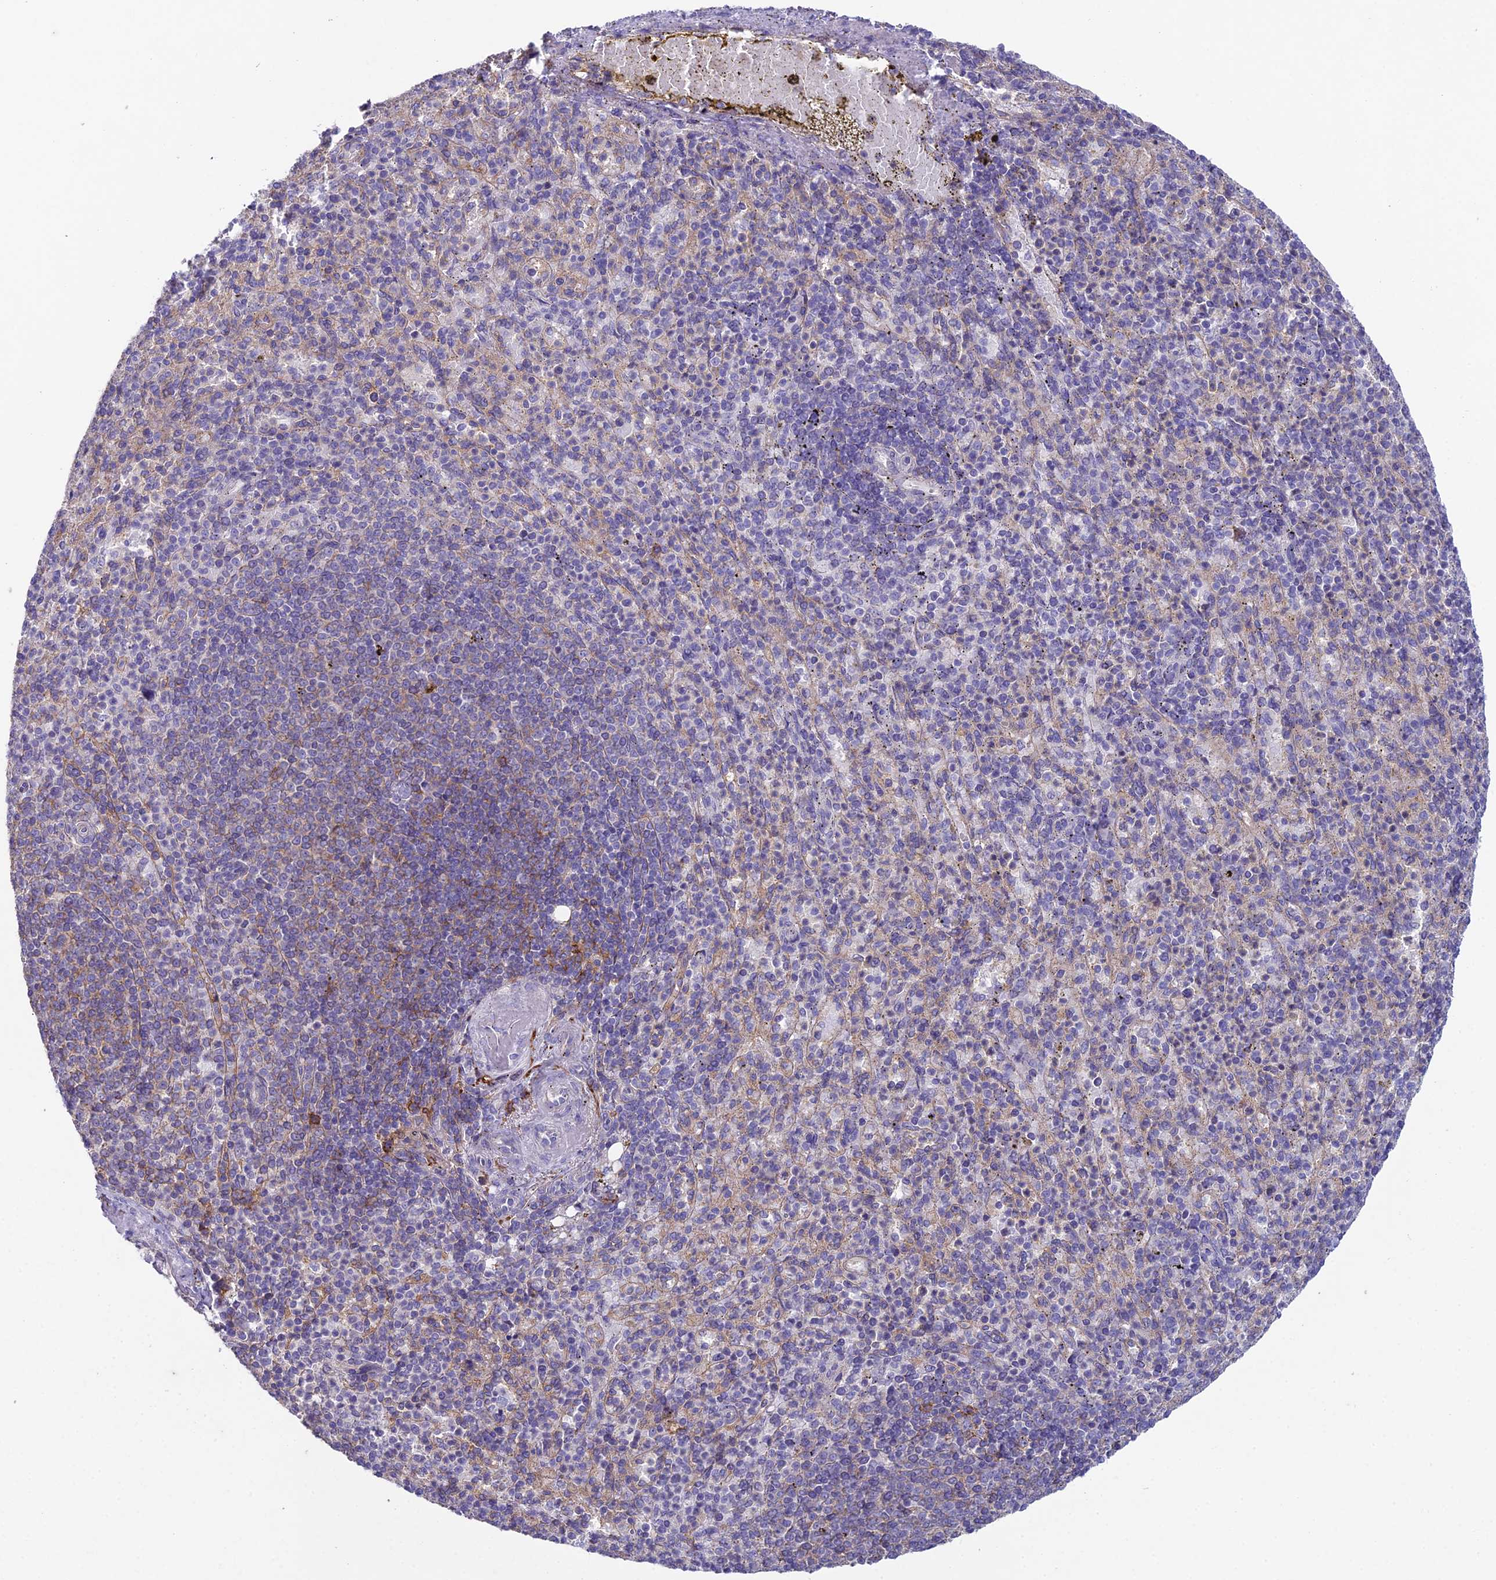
{"staining": {"intensity": "negative", "quantity": "none", "location": "none"}, "tissue": "spleen", "cell_type": "Cells in red pulp", "image_type": "normal", "snomed": [{"axis": "morphology", "description": "Normal tissue, NOS"}, {"axis": "topography", "description": "Spleen"}], "caption": "Immunohistochemistry (IHC) image of benign spleen: spleen stained with DAB (3,3'-diaminobenzidine) shows no significant protein positivity in cells in red pulp.", "gene": "NCAM1", "patient": {"sex": "female", "age": 74}}